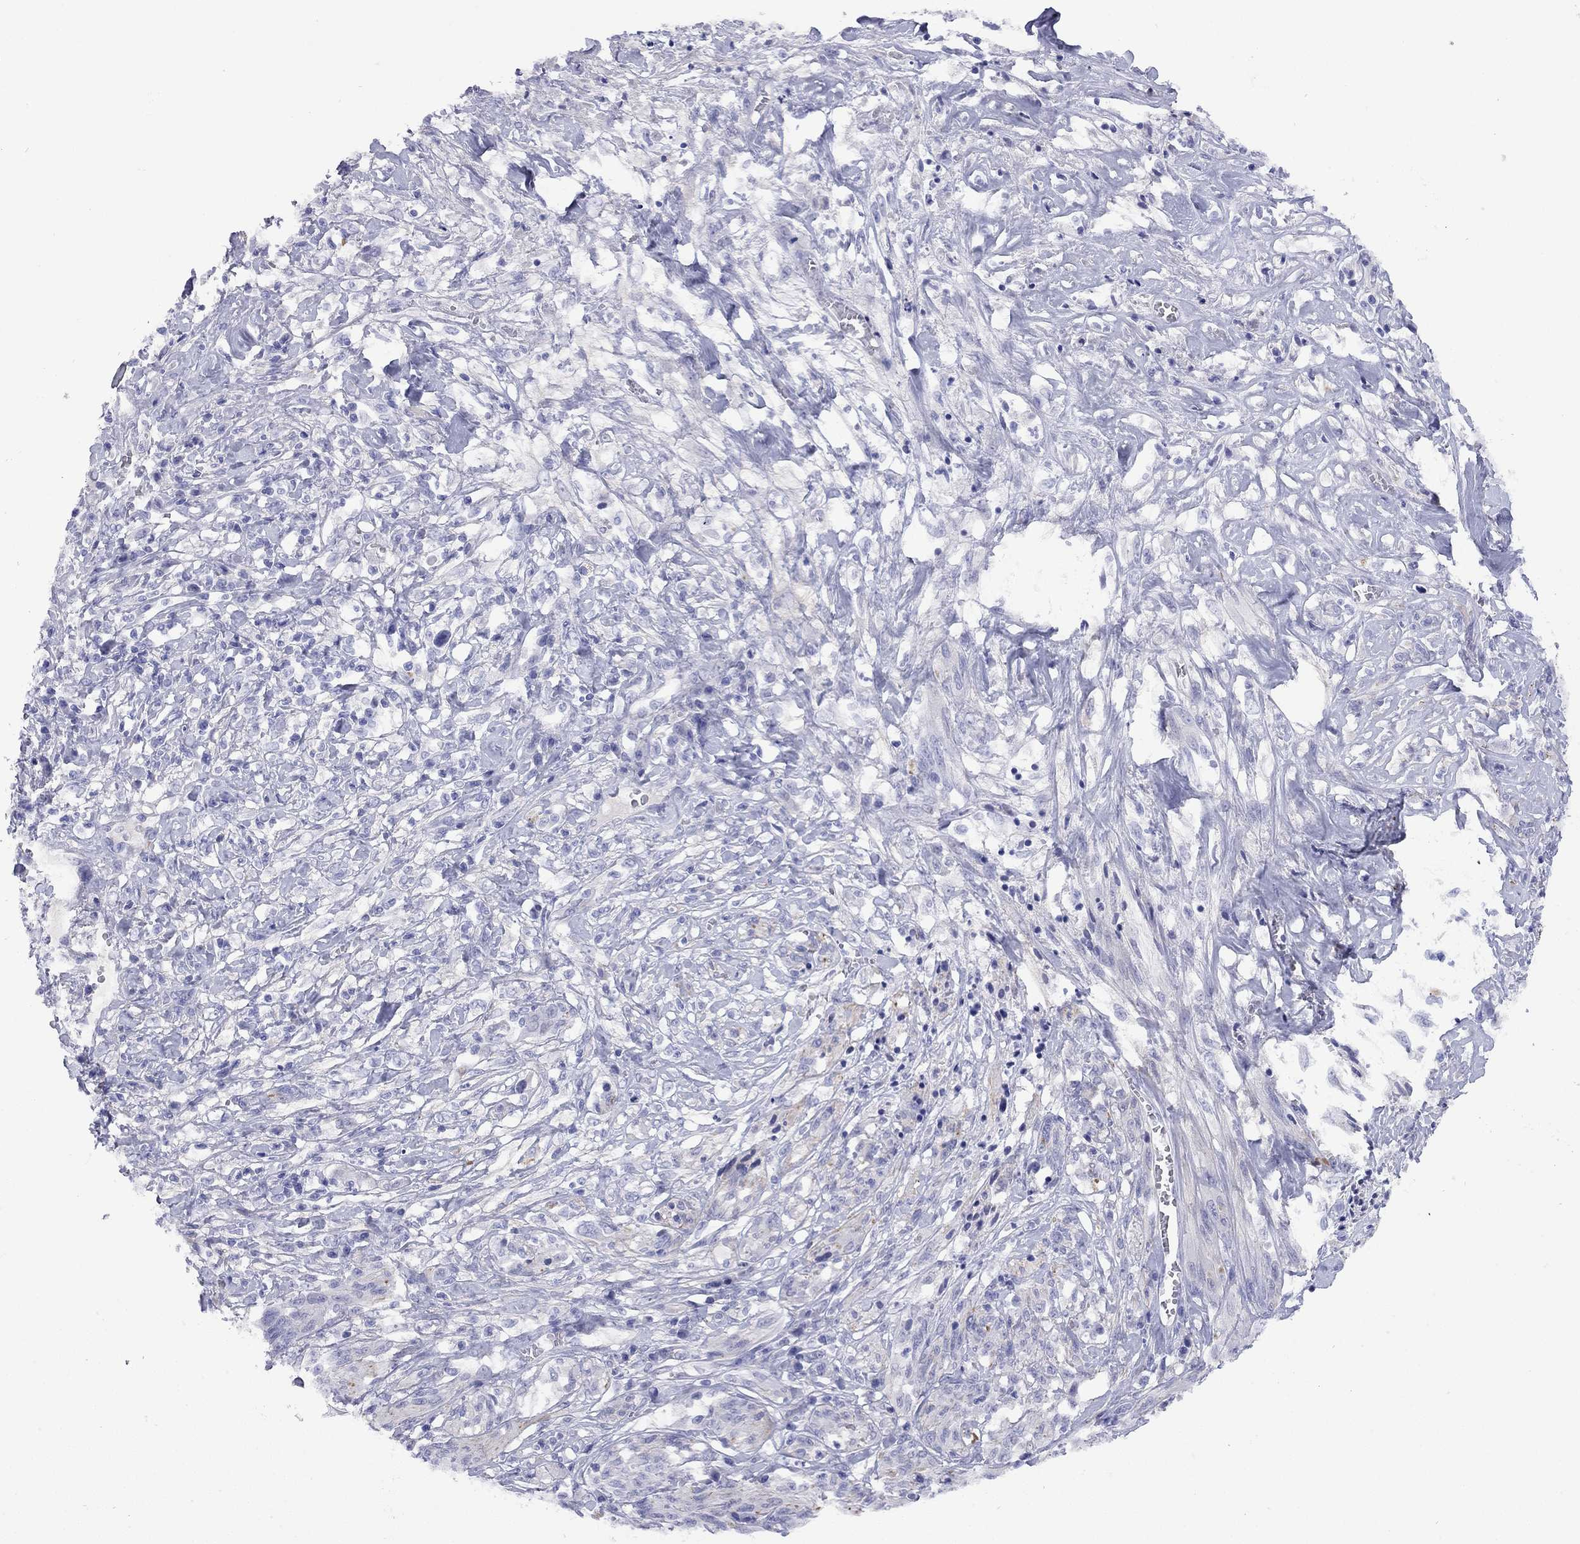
{"staining": {"intensity": "weak", "quantity": "<25%", "location": "cytoplasmic/membranous"}, "tissue": "melanoma", "cell_type": "Tumor cells", "image_type": "cancer", "snomed": [{"axis": "morphology", "description": "Malignant melanoma, NOS"}, {"axis": "topography", "description": "Skin"}], "caption": "DAB (3,3'-diaminobenzidine) immunohistochemical staining of malignant melanoma exhibits no significant positivity in tumor cells.", "gene": "CMYA5", "patient": {"sex": "female", "age": 91}}